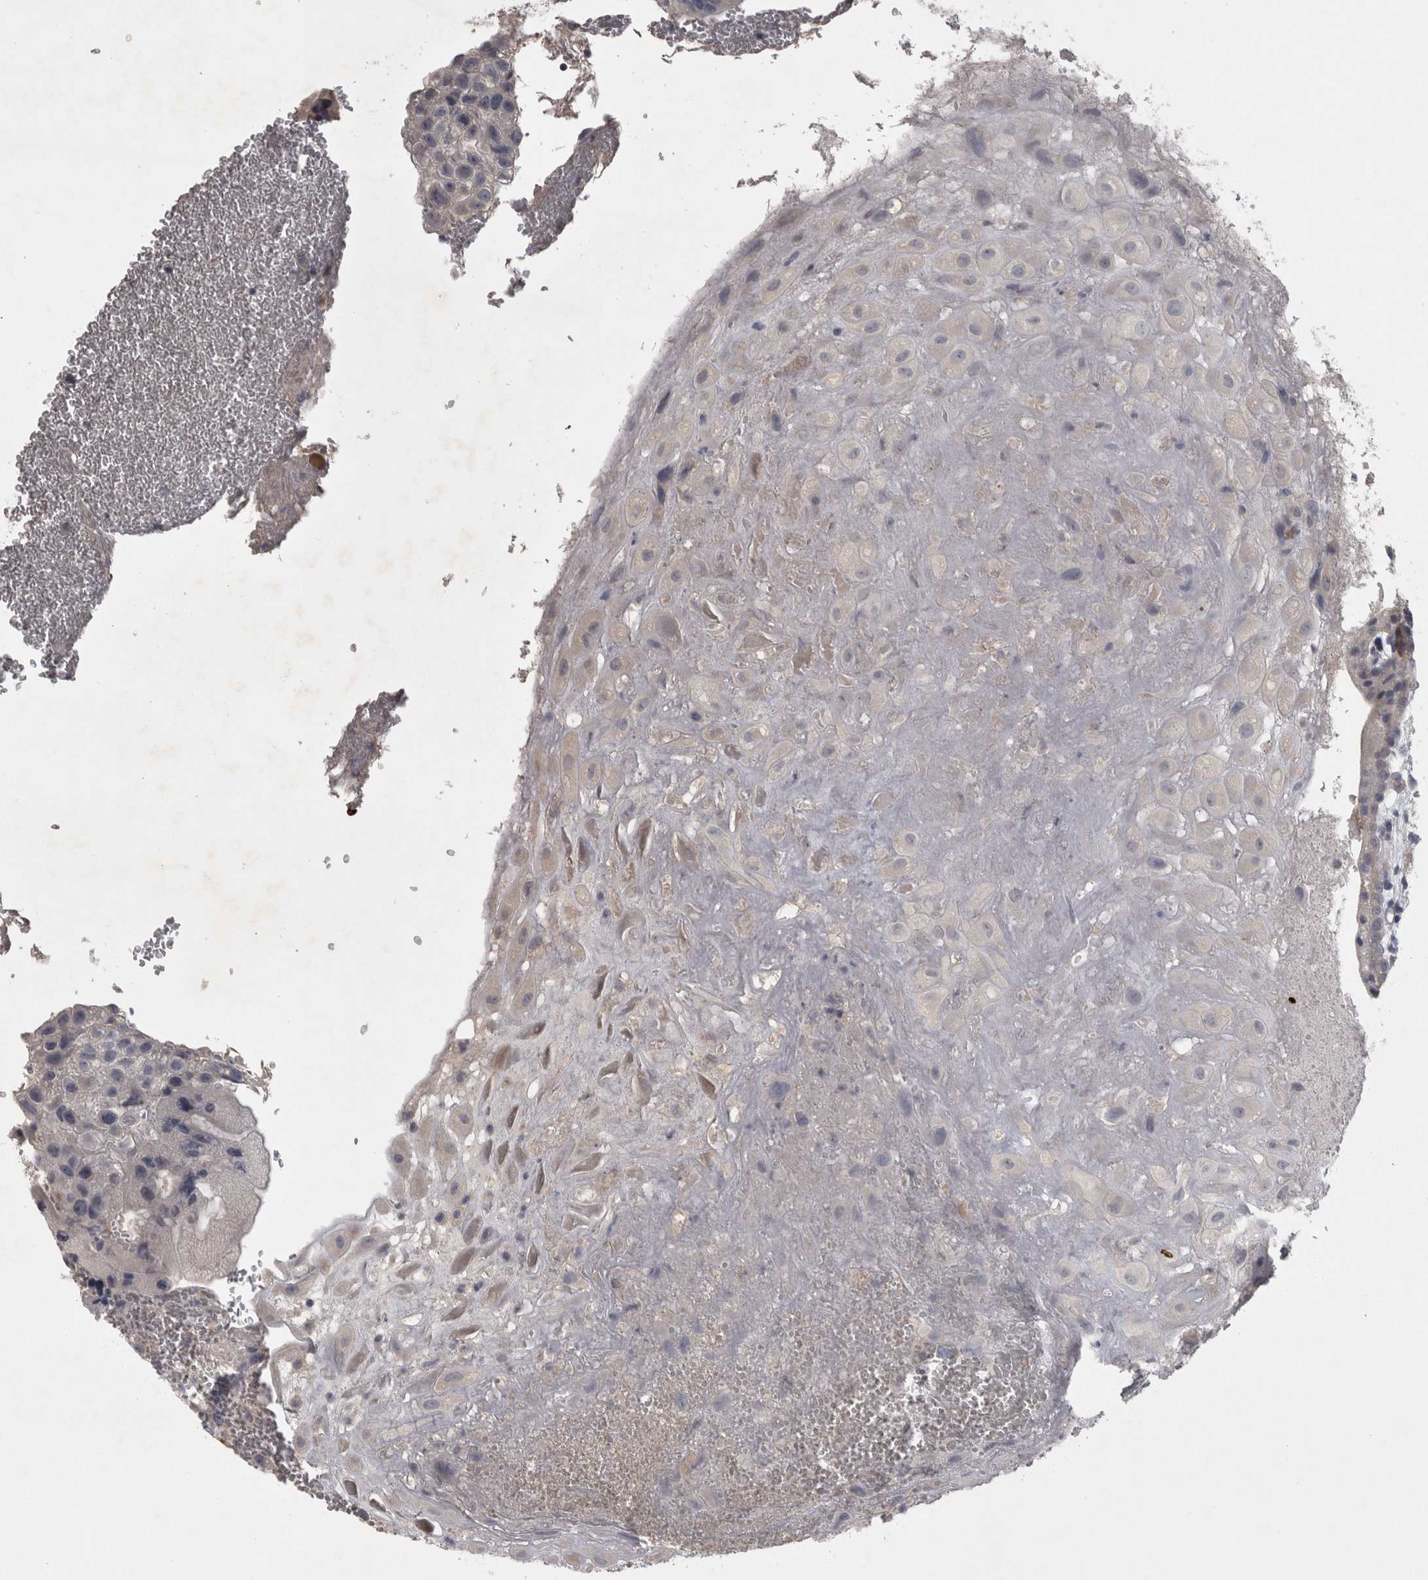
{"staining": {"intensity": "negative", "quantity": "none", "location": "none"}, "tissue": "placenta", "cell_type": "Decidual cells", "image_type": "normal", "snomed": [{"axis": "morphology", "description": "Normal tissue, NOS"}, {"axis": "topography", "description": "Placenta"}], "caption": "Decidual cells show no significant positivity in normal placenta.", "gene": "ENPP7", "patient": {"sex": "female", "age": 35}}